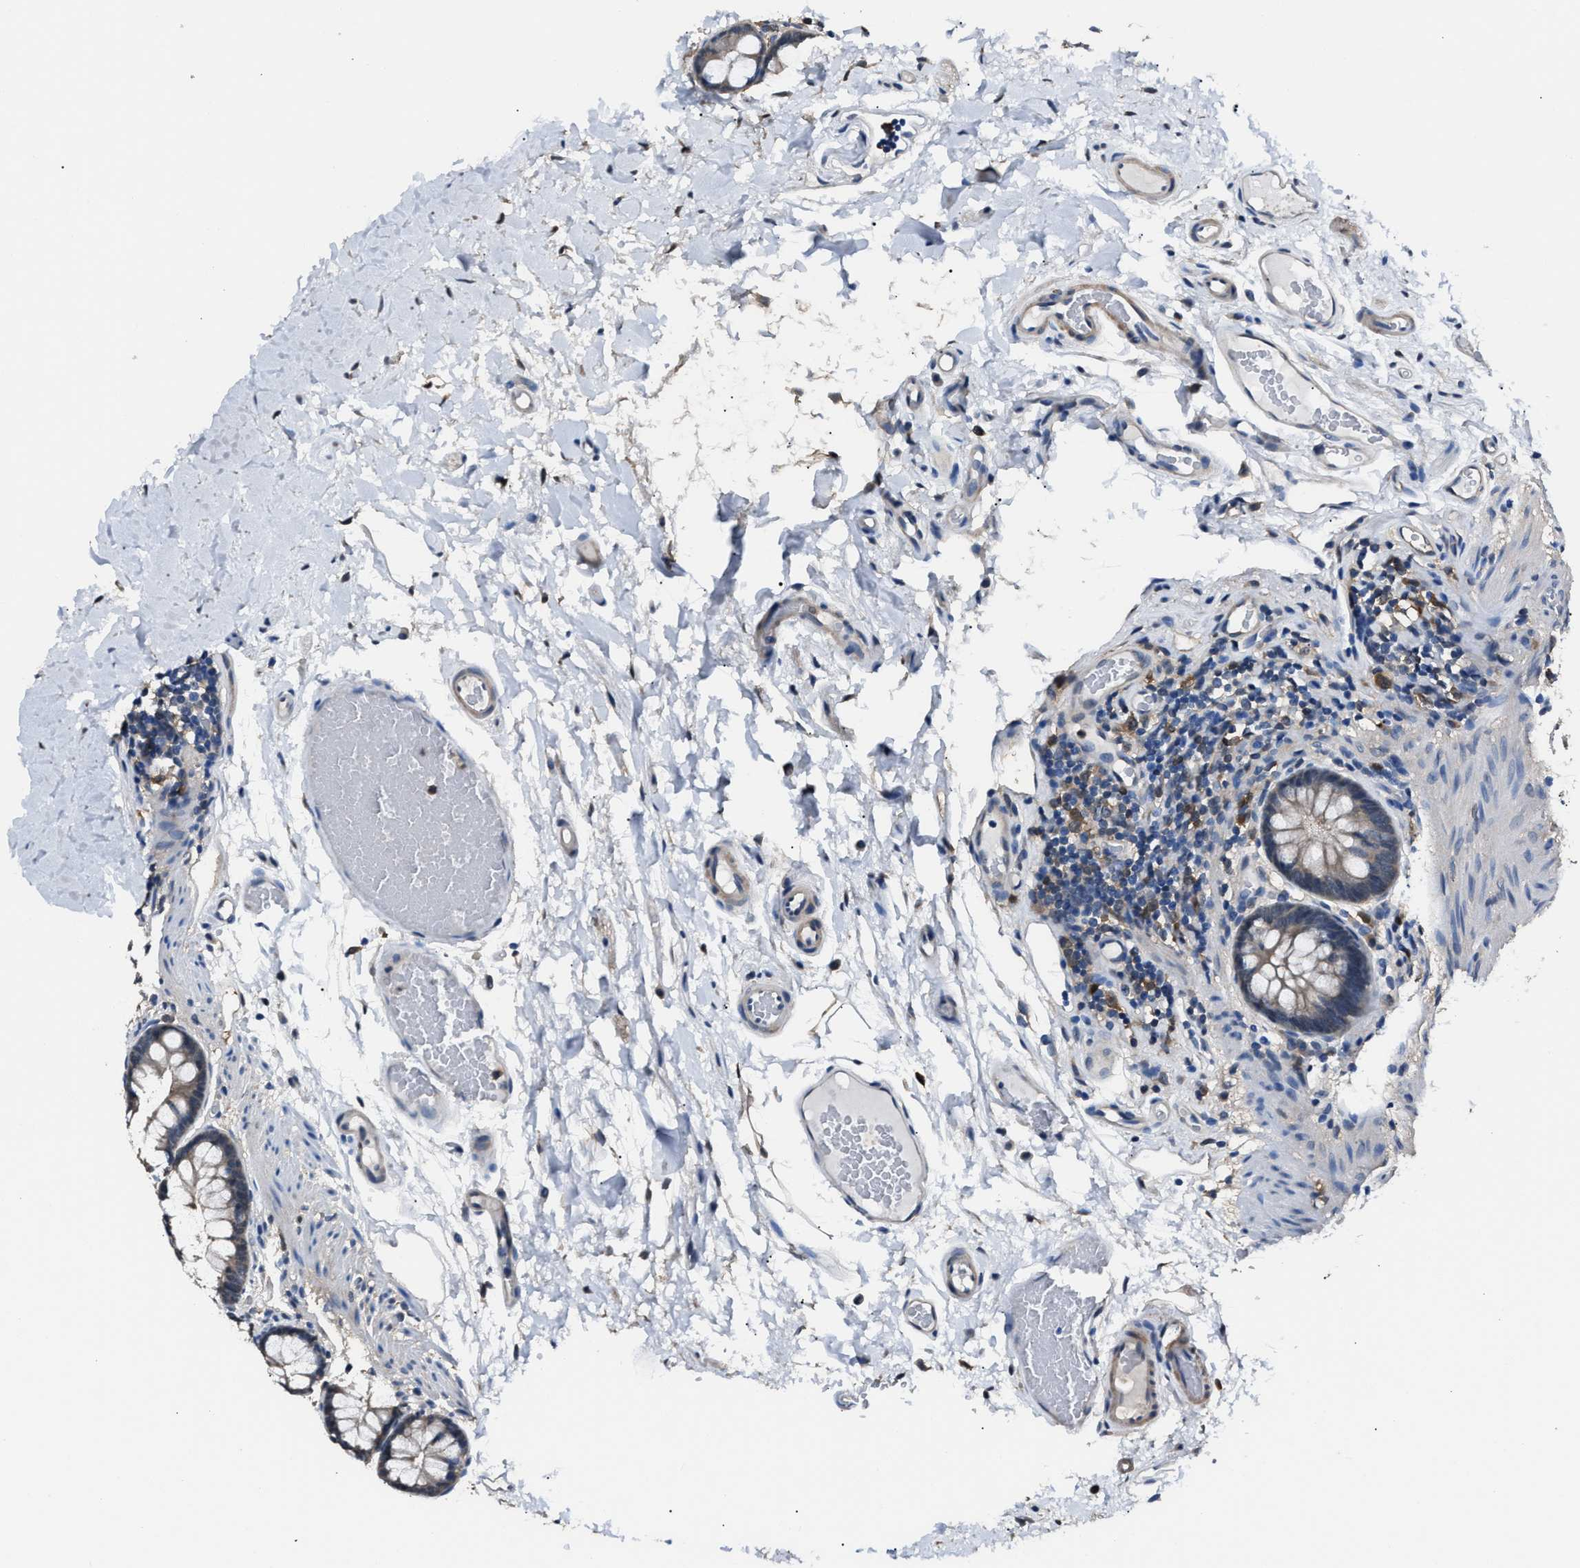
{"staining": {"intensity": "weak", "quantity": "25%-75%", "location": "cytoplasmic/membranous"}, "tissue": "colon", "cell_type": "Endothelial cells", "image_type": "normal", "snomed": [{"axis": "morphology", "description": "Normal tissue, NOS"}, {"axis": "topography", "description": "Colon"}], "caption": "A brown stain highlights weak cytoplasmic/membranous positivity of a protein in endothelial cells of normal human colon. Using DAB (3,3'-diaminobenzidine) (brown) and hematoxylin (blue) stains, captured at high magnification using brightfield microscopy.", "gene": "GSTP1", "patient": {"sex": "female", "age": 56}}